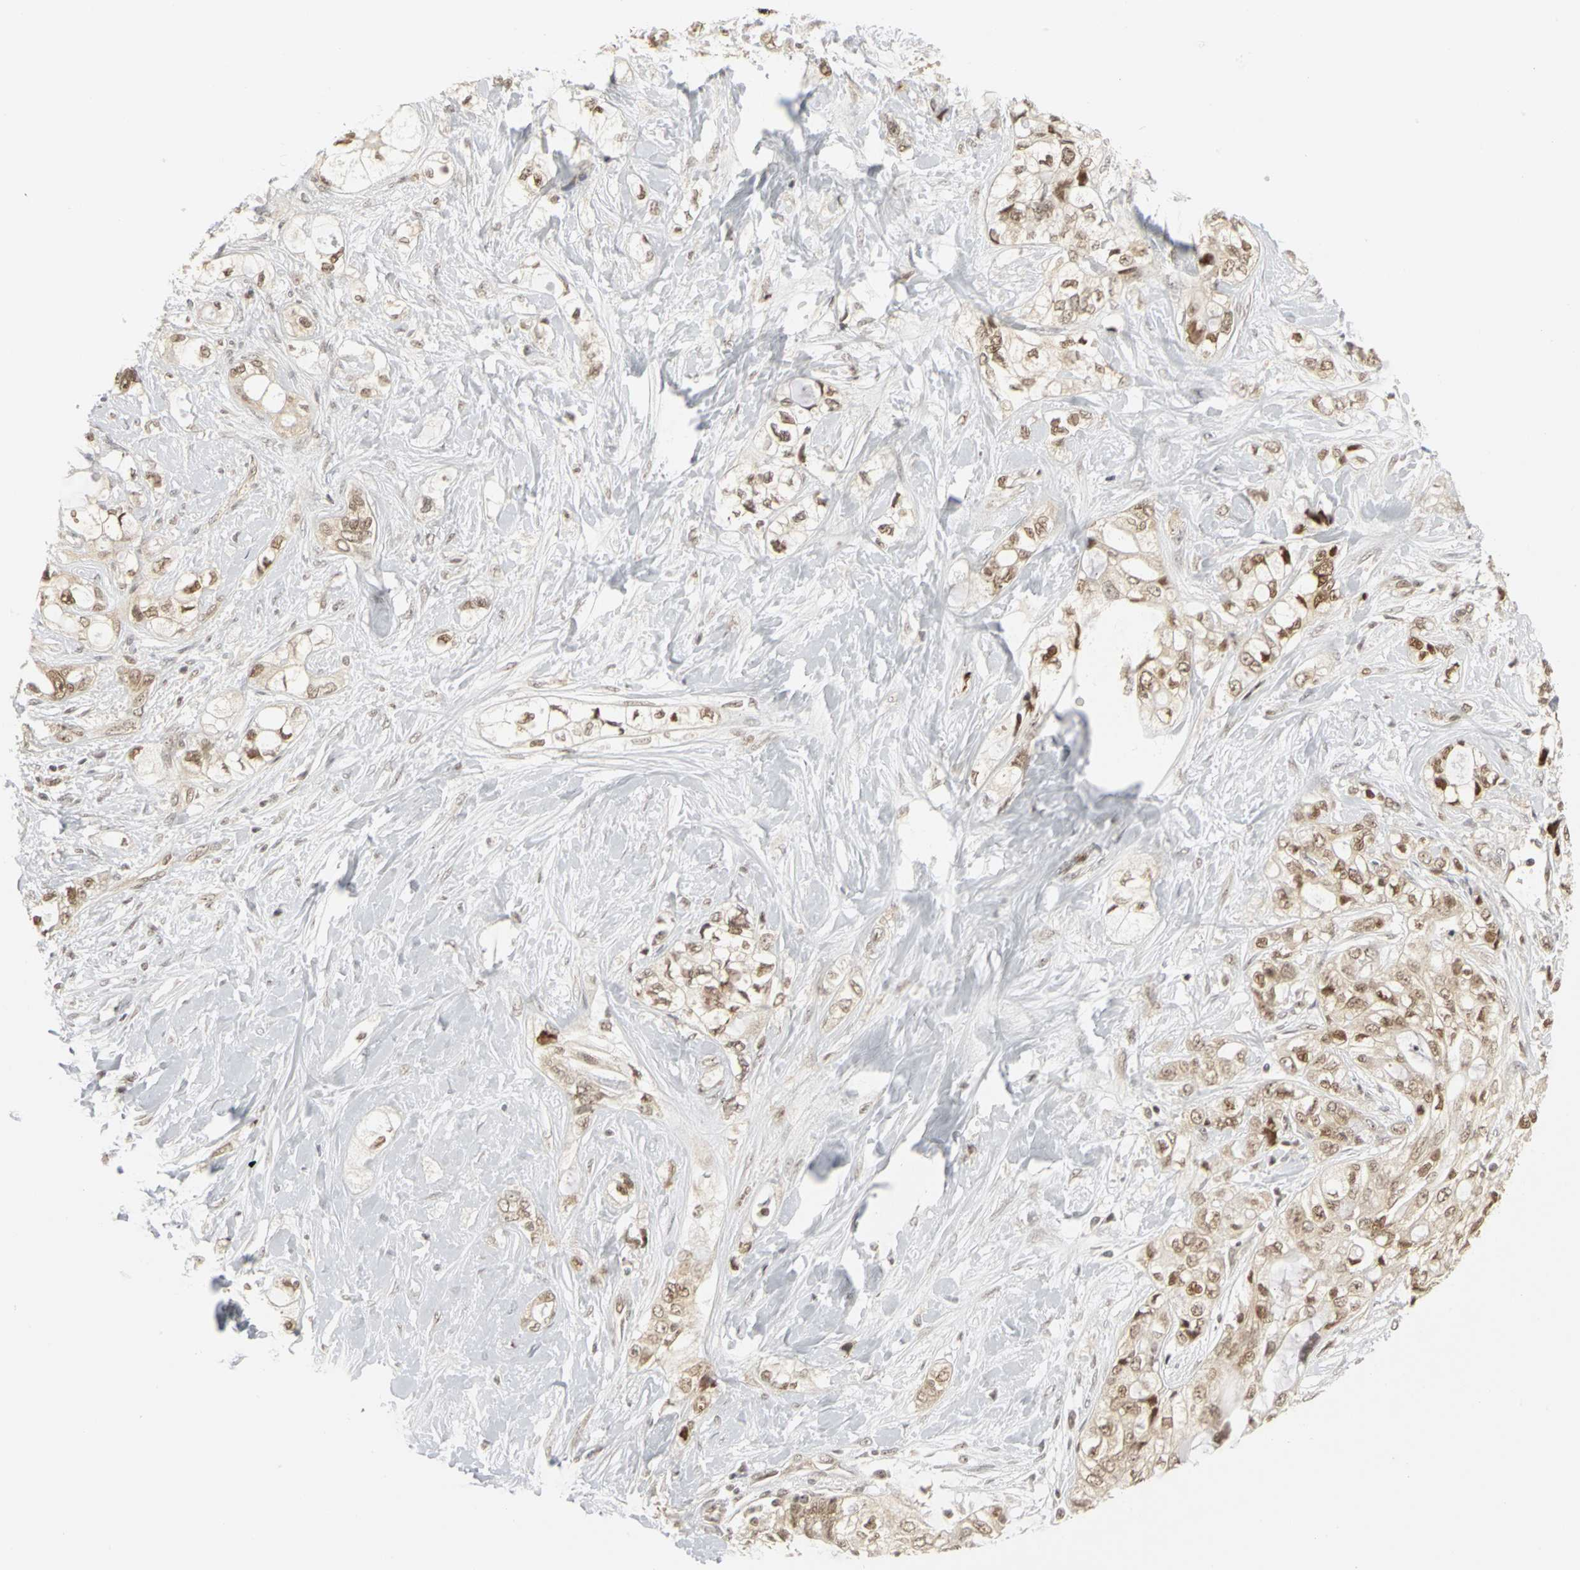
{"staining": {"intensity": "moderate", "quantity": ">75%", "location": "cytoplasmic/membranous,nuclear"}, "tissue": "pancreatic cancer", "cell_type": "Tumor cells", "image_type": "cancer", "snomed": [{"axis": "morphology", "description": "Adenocarcinoma, NOS"}, {"axis": "topography", "description": "Pancreas"}], "caption": "Protein analysis of pancreatic cancer tissue displays moderate cytoplasmic/membranous and nuclear expression in approximately >75% of tumor cells.", "gene": "CSNK2B", "patient": {"sex": "male", "age": 70}}